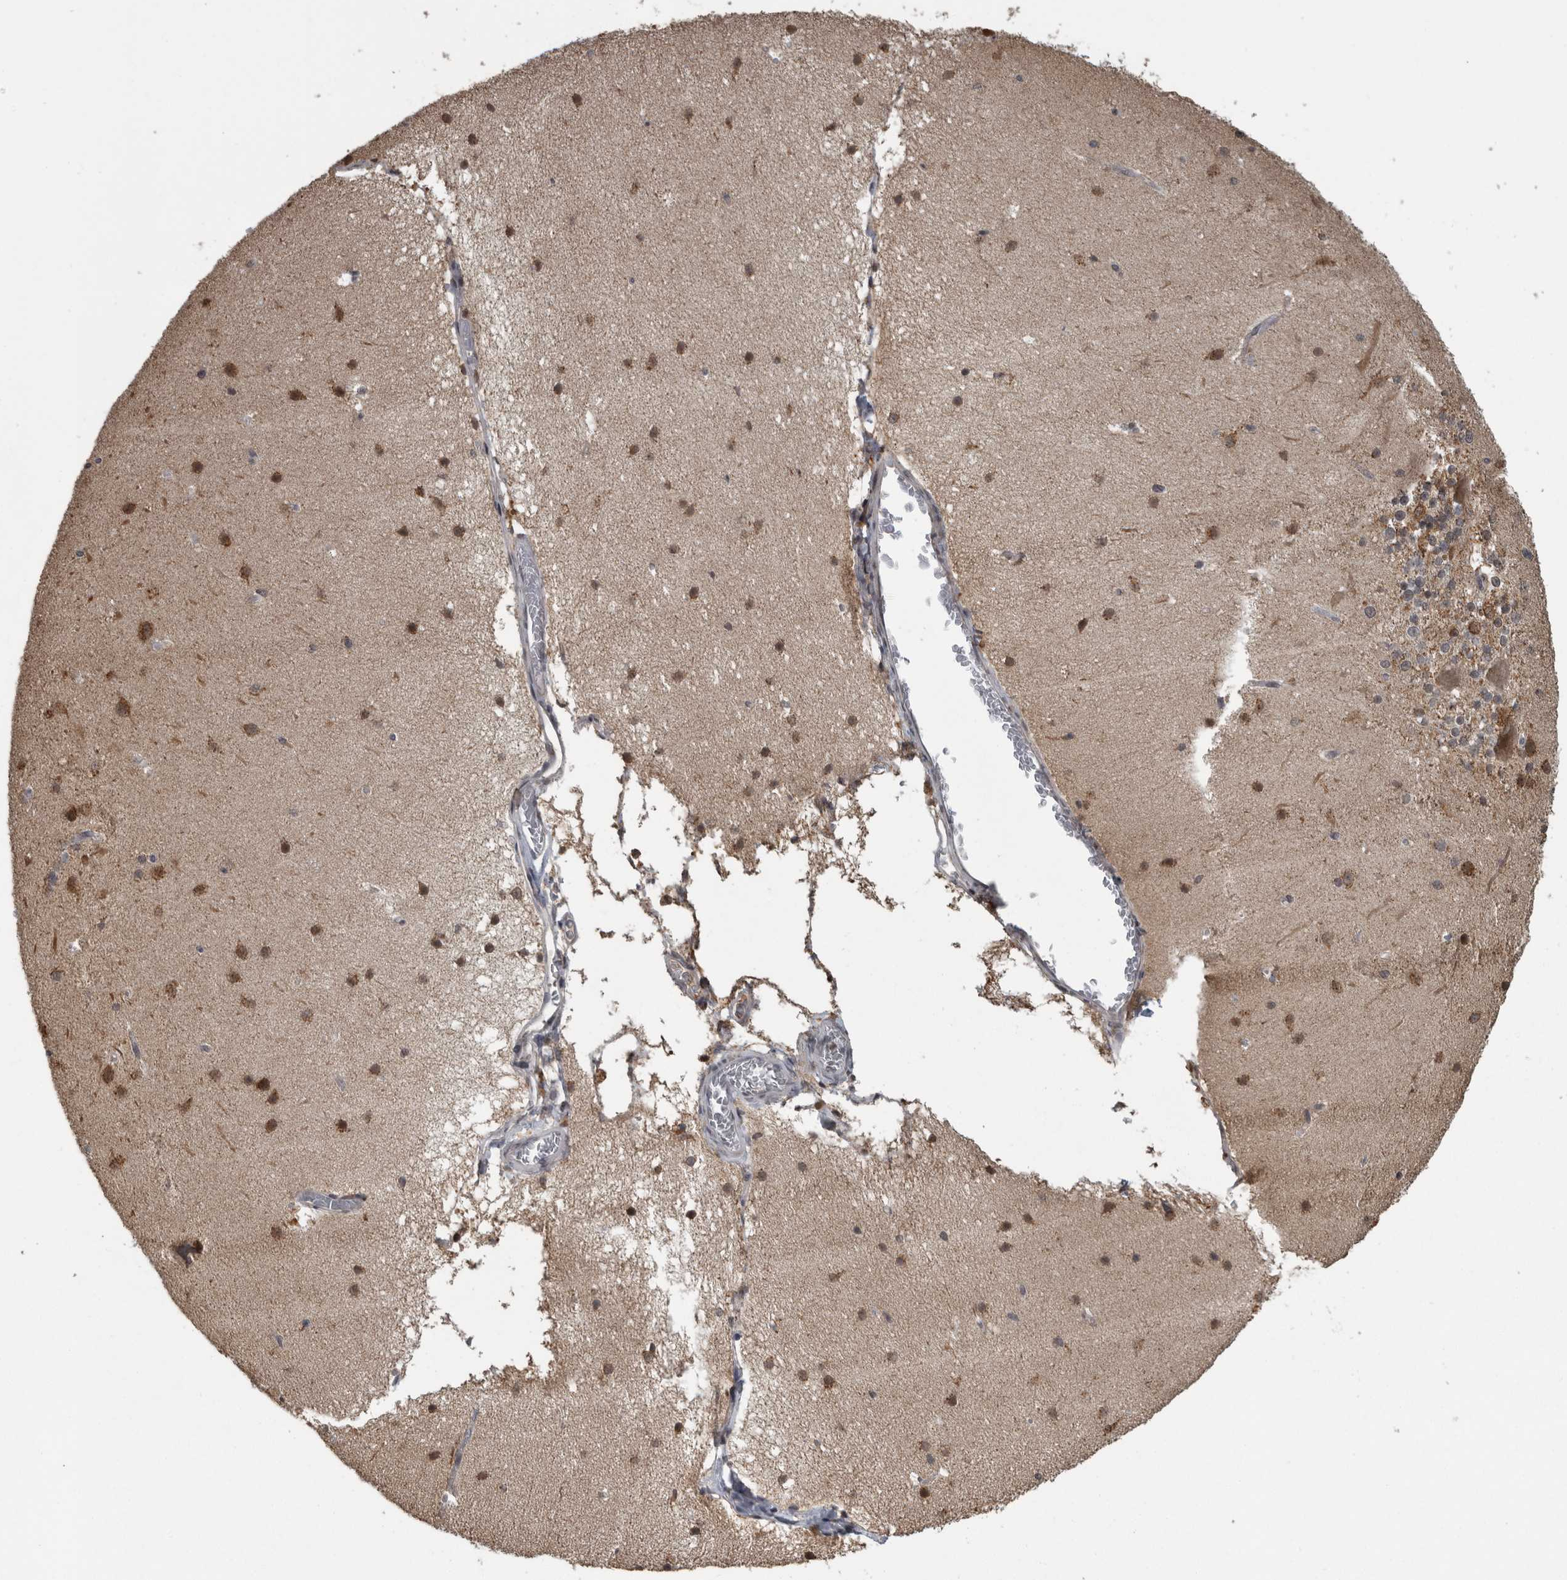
{"staining": {"intensity": "moderate", "quantity": "<25%", "location": "cytoplasmic/membranous"}, "tissue": "cerebellum", "cell_type": "Cells in granular layer", "image_type": "normal", "snomed": [{"axis": "morphology", "description": "Normal tissue, NOS"}, {"axis": "topography", "description": "Cerebellum"}], "caption": "Immunohistochemical staining of normal human cerebellum reveals moderate cytoplasmic/membranous protein staining in about <25% of cells in granular layer. (DAB (3,3'-diaminobenzidine) = brown stain, brightfield microscopy at high magnification).", "gene": "OR2K2", "patient": {"sex": "female", "age": 19}}